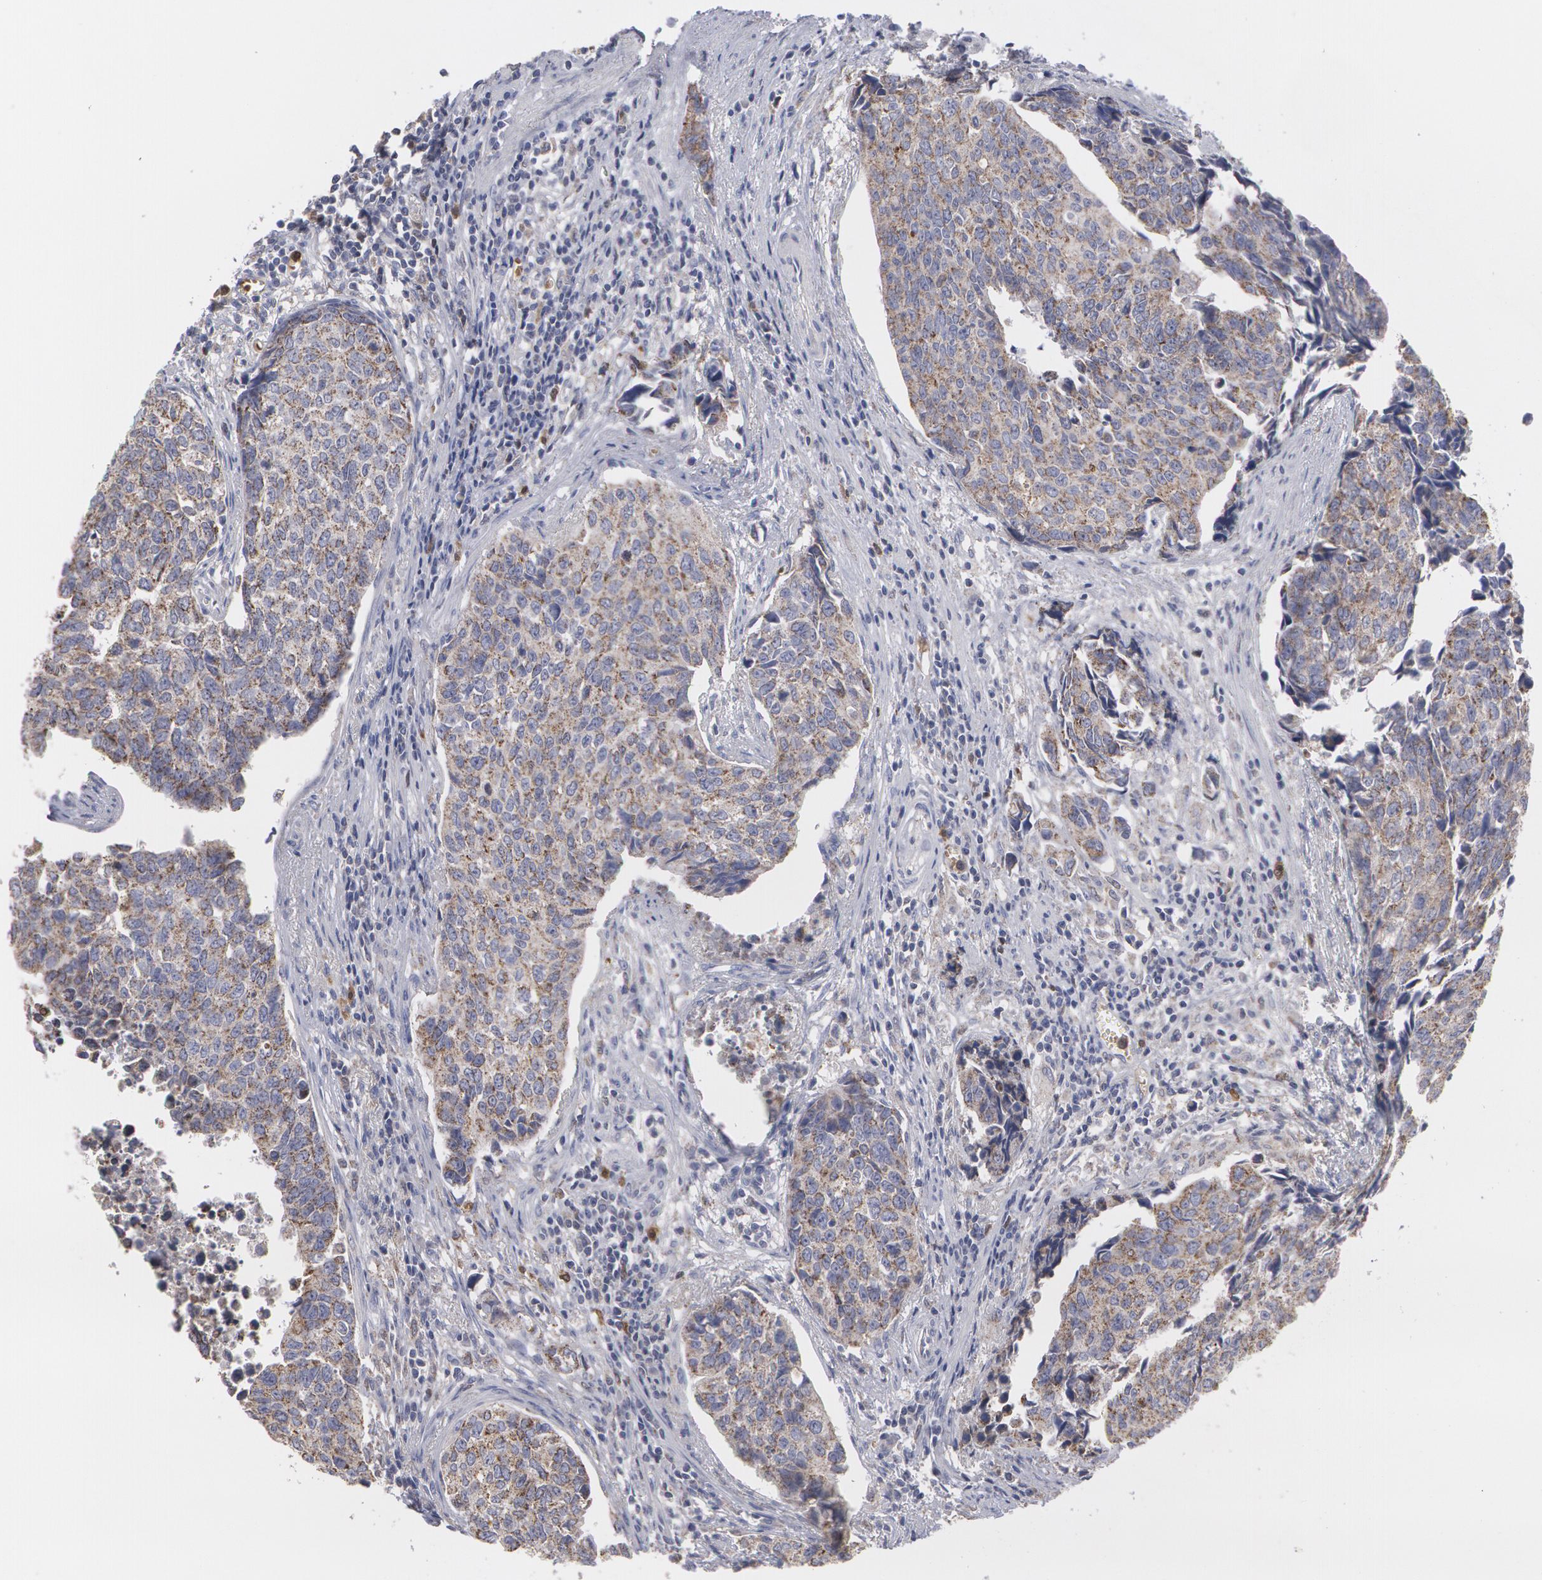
{"staining": {"intensity": "moderate", "quantity": ">75%", "location": "cytoplasmic/membranous"}, "tissue": "urothelial cancer", "cell_type": "Tumor cells", "image_type": "cancer", "snomed": [{"axis": "morphology", "description": "Urothelial carcinoma, High grade"}, {"axis": "topography", "description": "Urinary bladder"}], "caption": "An immunohistochemistry photomicrograph of neoplastic tissue is shown. Protein staining in brown labels moderate cytoplasmic/membranous positivity in urothelial carcinoma (high-grade) within tumor cells. (IHC, brightfield microscopy, high magnification).", "gene": "CAT", "patient": {"sex": "male", "age": 81}}